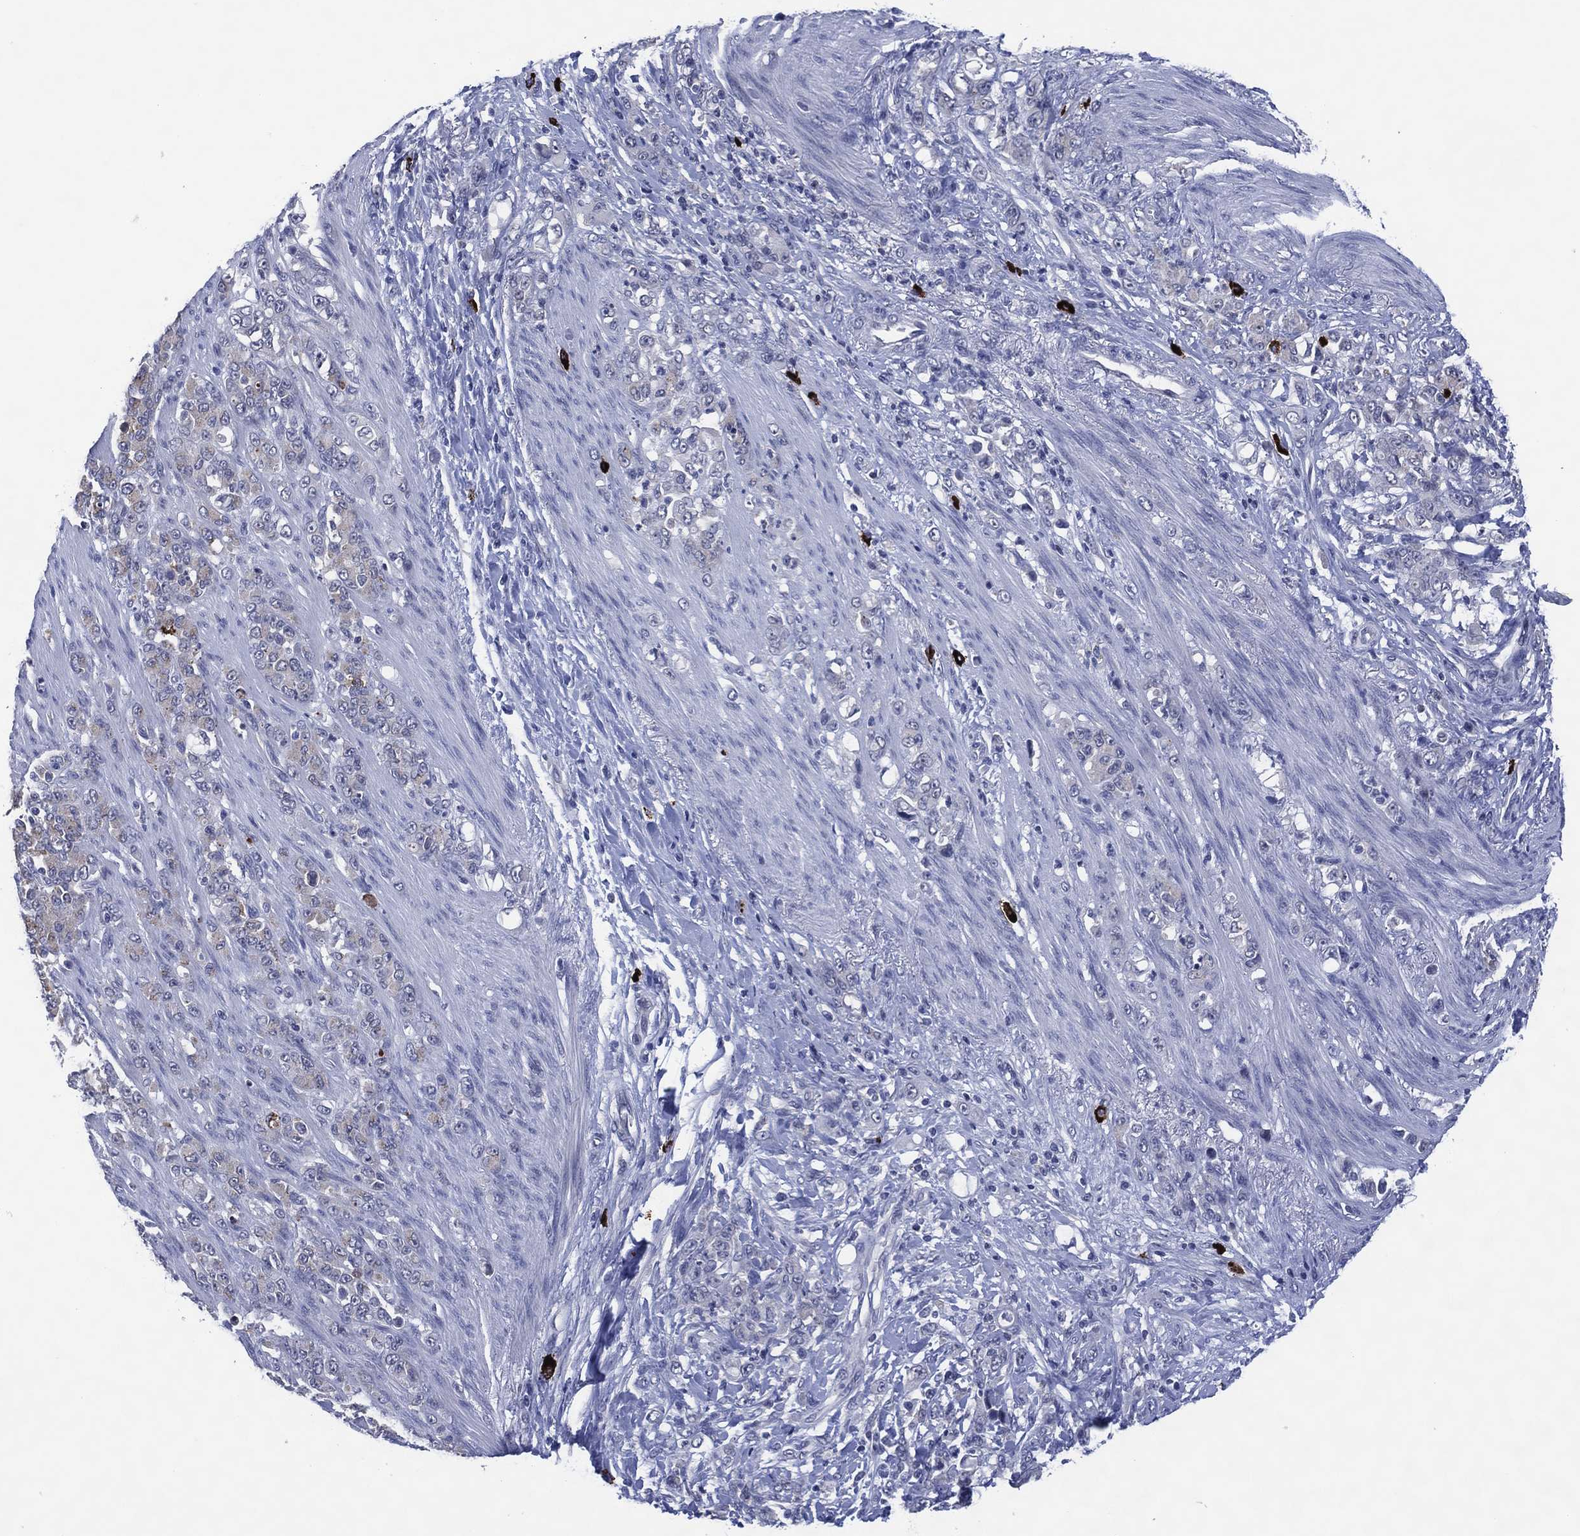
{"staining": {"intensity": "negative", "quantity": "none", "location": "none"}, "tissue": "stomach cancer", "cell_type": "Tumor cells", "image_type": "cancer", "snomed": [{"axis": "morphology", "description": "Adenocarcinoma, NOS"}, {"axis": "topography", "description": "Stomach"}], "caption": "Immunohistochemistry (IHC) micrograph of neoplastic tissue: stomach adenocarcinoma stained with DAB exhibits no significant protein expression in tumor cells.", "gene": "USP26", "patient": {"sex": "female", "age": 79}}